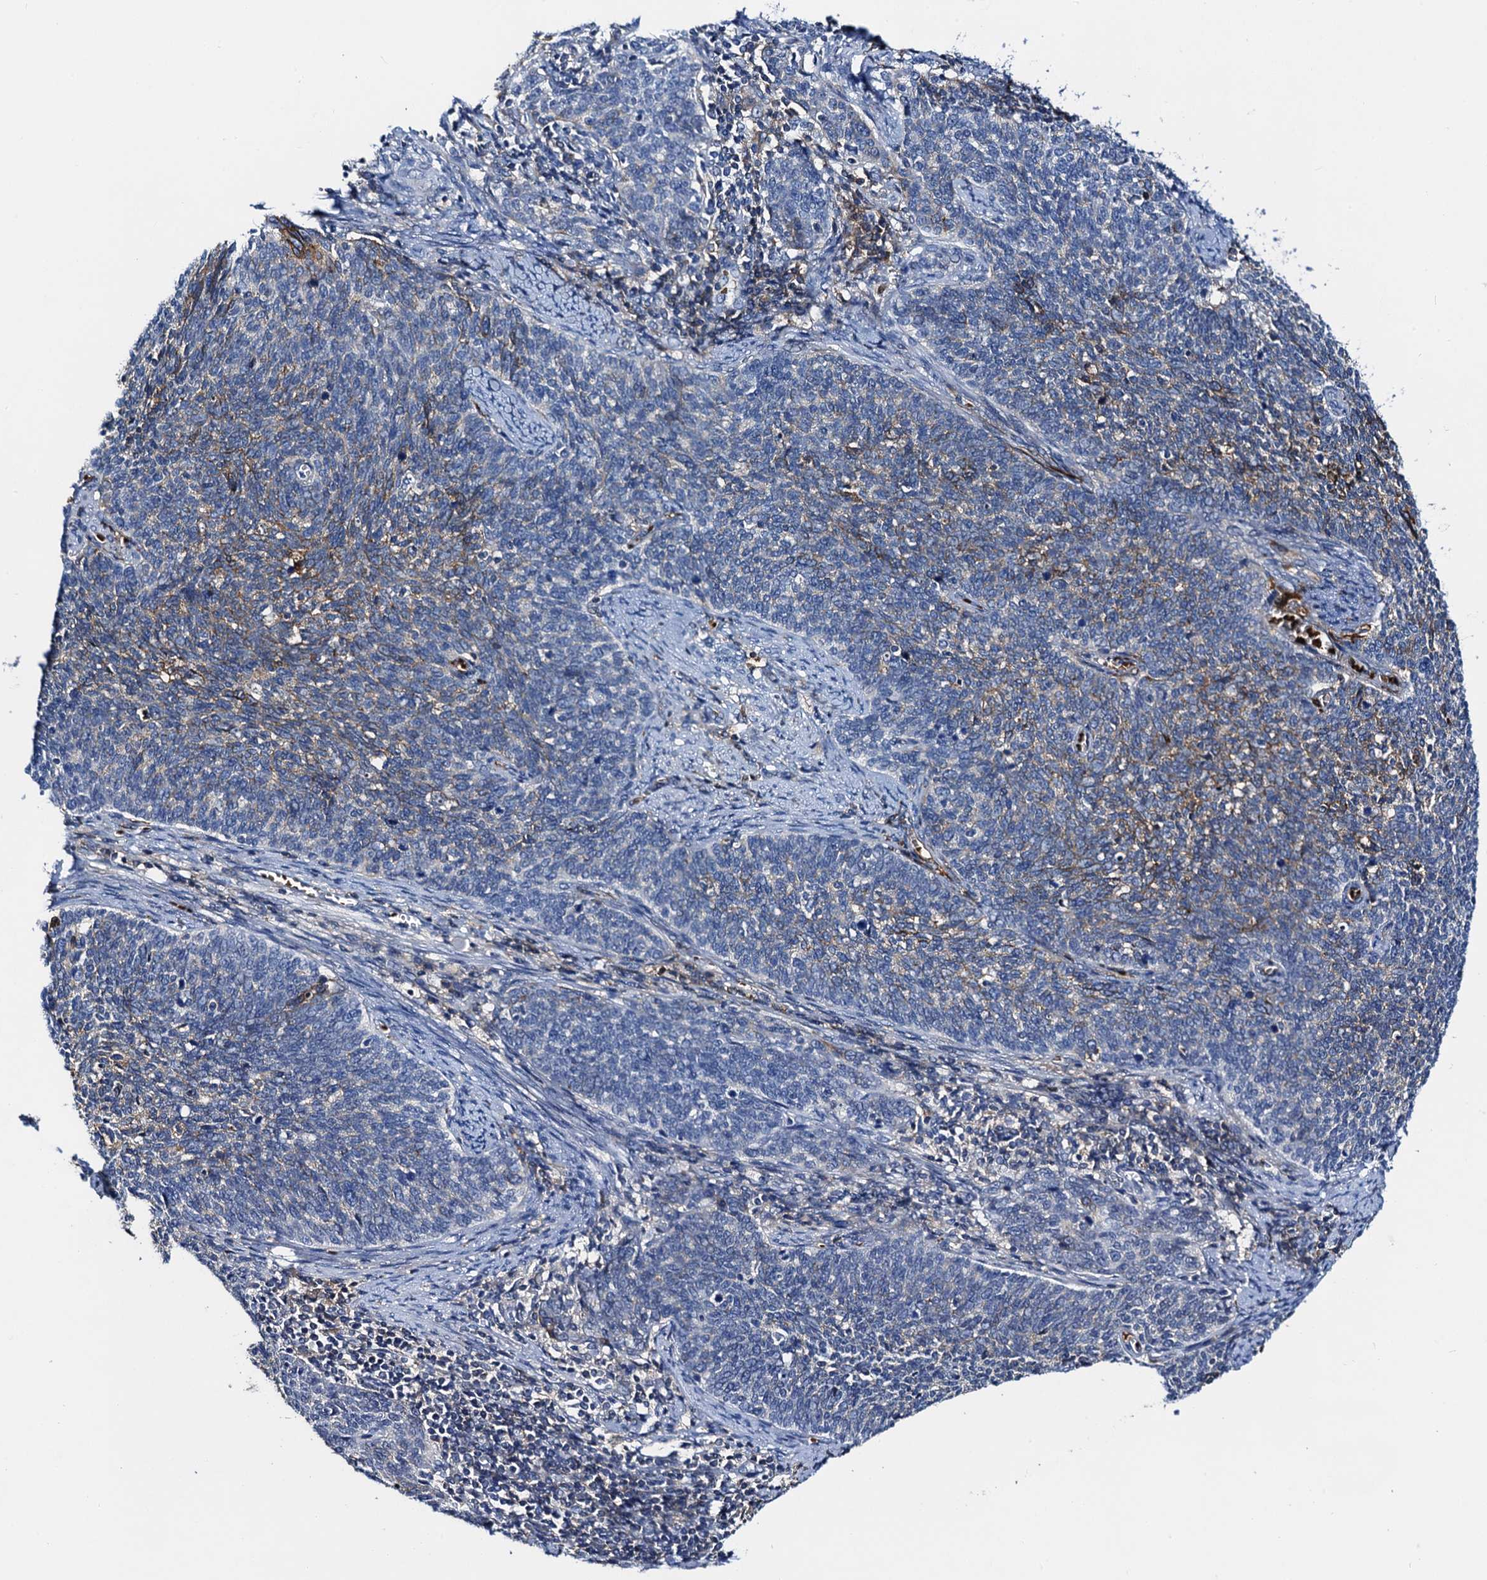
{"staining": {"intensity": "strong", "quantity": "25%-75%", "location": "cytoplasmic/membranous"}, "tissue": "cervical cancer", "cell_type": "Tumor cells", "image_type": "cancer", "snomed": [{"axis": "morphology", "description": "Squamous cell carcinoma, NOS"}, {"axis": "topography", "description": "Cervix"}], "caption": "Protein expression analysis of human cervical squamous cell carcinoma reveals strong cytoplasmic/membranous expression in approximately 25%-75% of tumor cells.", "gene": "LYPD3", "patient": {"sex": "female", "age": 39}}